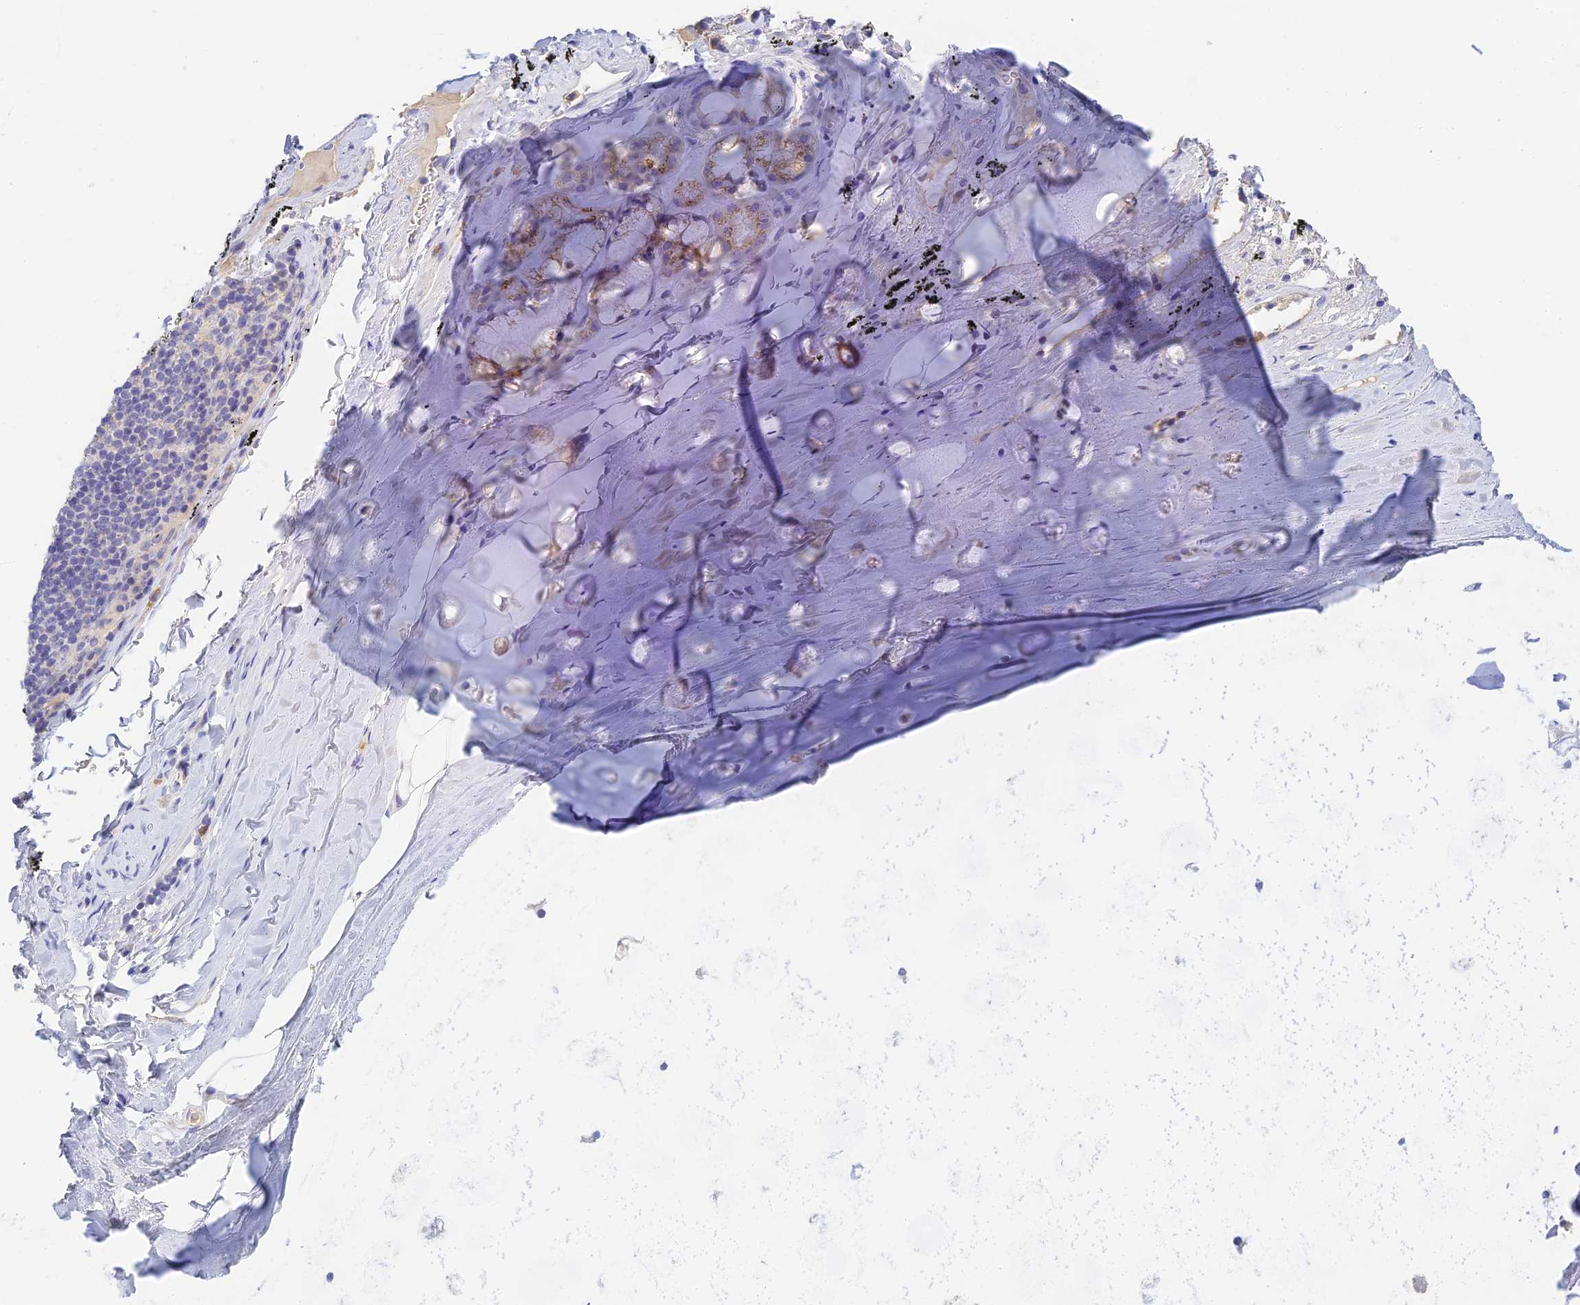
{"staining": {"intensity": "negative", "quantity": "none", "location": "none"}, "tissue": "adipose tissue", "cell_type": "Adipocytes", "image_type": "normal", "snomed": [{"axis": "morphology", "description": "Normal tissue, NOS"}, {"axis": "topography", "description": "Lymph node"}, {"axis": "topography", "description": "Bronchus"}], "caption": "This image is of normal adipose tissue stained with immunohistochemistry (IHC) to label a protein in brown with the nuclei are counter-stained blue. There is no staining in adipocytes.", "gene": "INTS13", "patient": {"sex": "male", "age": 63}}